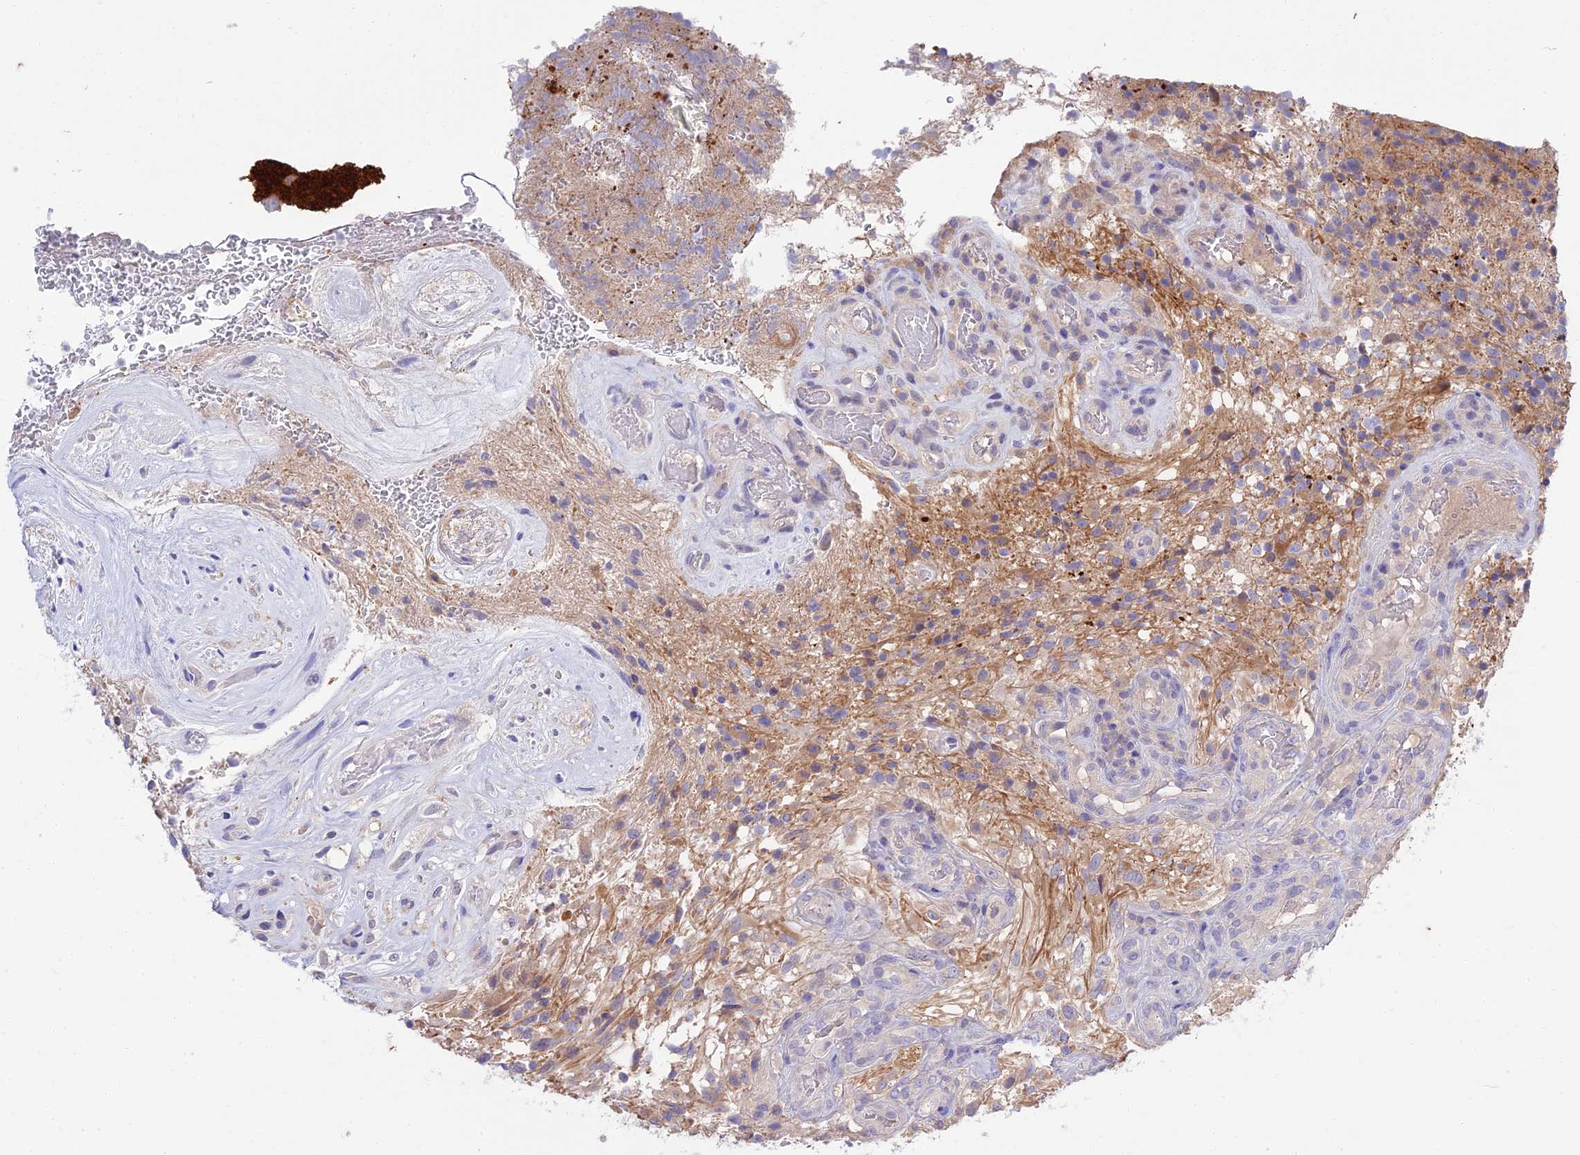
{"staining": {"intensity": "weak", "quantity": "<25%", "location": "cytoplasmic/membranous"}, "tissue": "glioma", "cell_type": "Tumor cells", "image_type": "cancer", "snomed": [{"axis": "morphology", "description": "Glioma, malignant, High grade"}, {"axis": "topography", "description": "Brain"}], "caption": "High-grade glioma (malignant) stained for a protein using immunohistochemistry displays no staining tumor cells.", "gene": "SNAP91", "patient": {"sex": "male", "age": 56}}